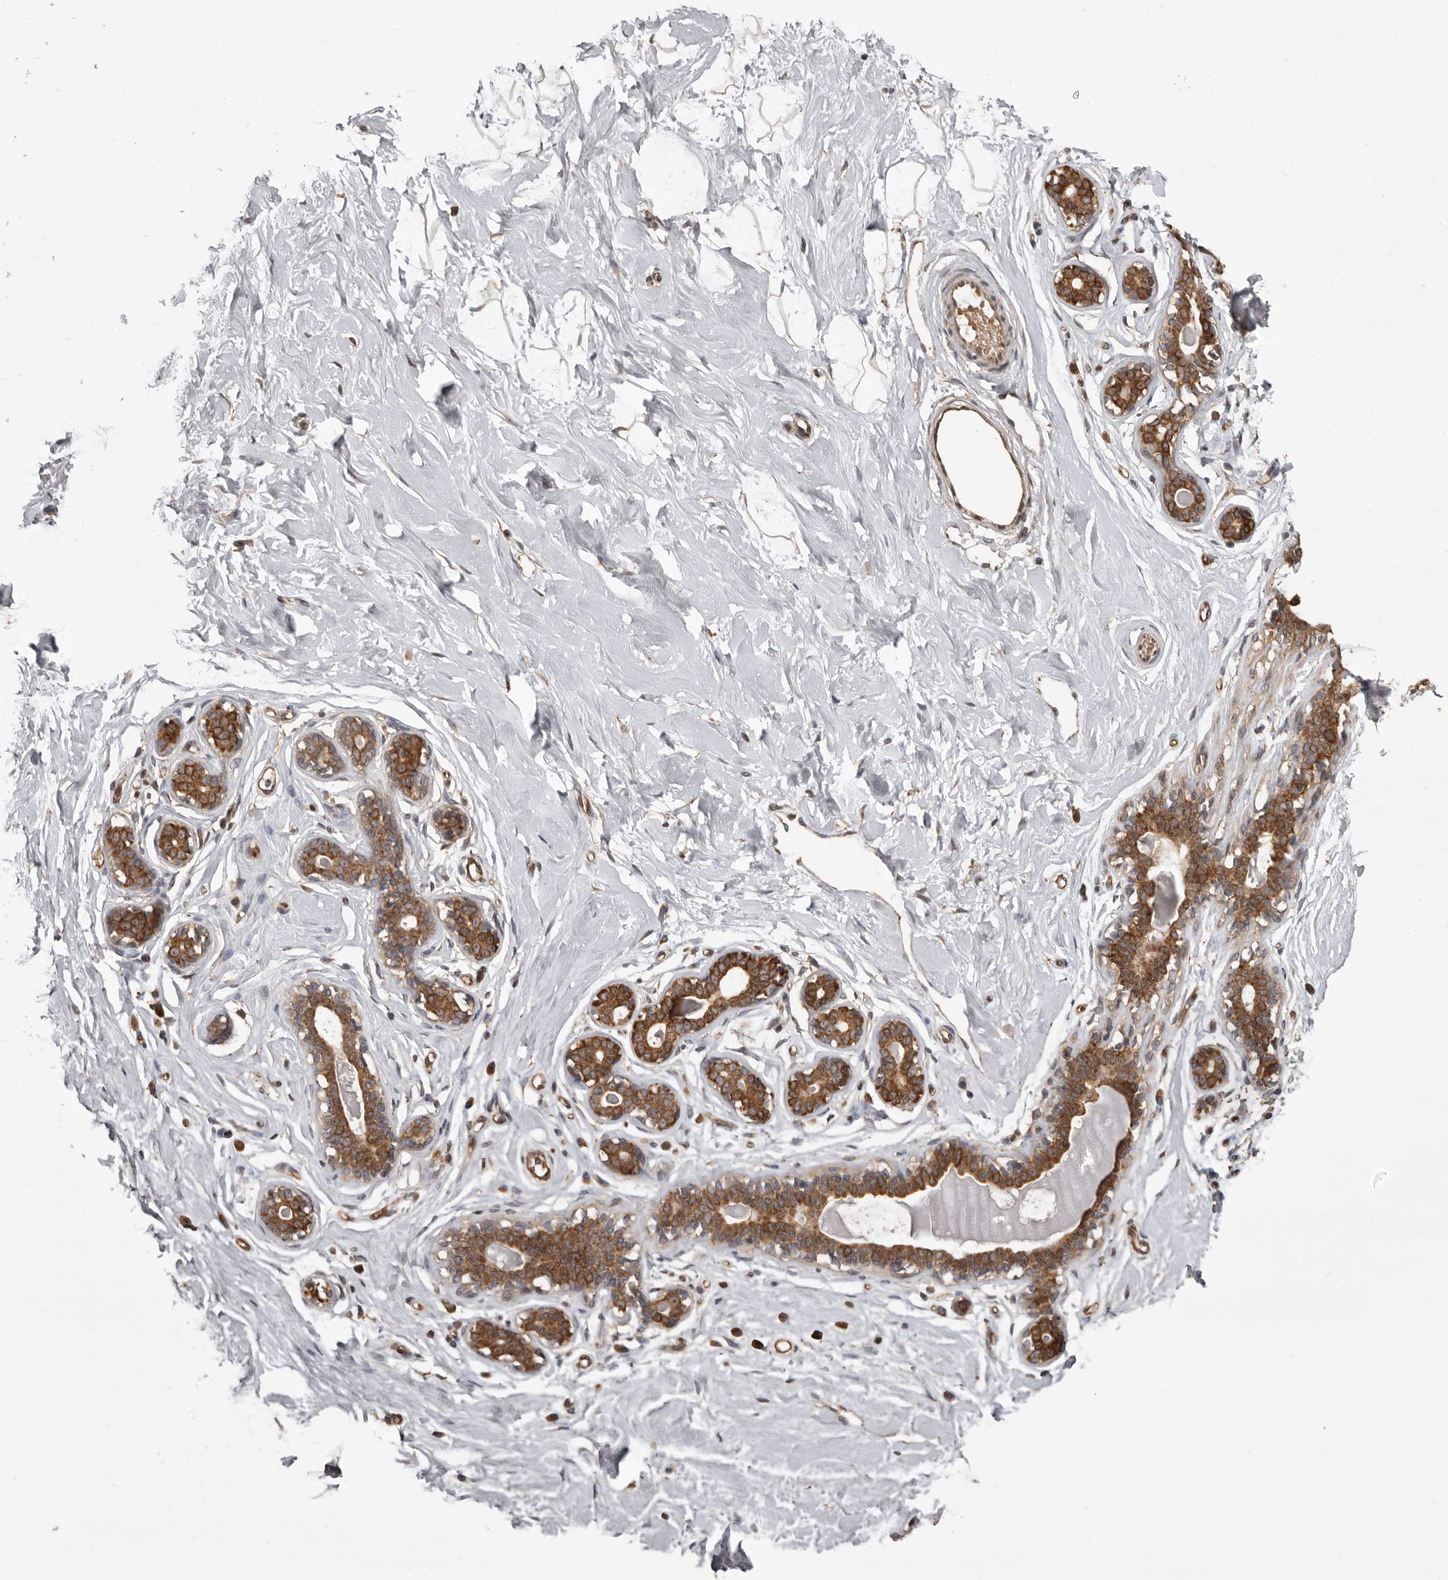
{"staining": {"intensity": "moderate", "quantity": "<25%", "location": "cytoplasmic/membranous"}, "tissue": "breast", "cell_type": "Adipocytes", "image_type": "normal", "snomed": [{"axis": "morphology", "description": "Normal tissue, NOS"}, {"axis": "morphology", "description": "Adenoma, NOS"}, {"axis": "topography", "description": "Breast"}], "caption": "High-power microscopy captured an immunohistochemistry image of benign breast, revealing moderate cytoplasmic/membranous positivity in about <25% of adipocytes.", "gene": "DARS1", "patient": {"sex": "female", "age": 23}}